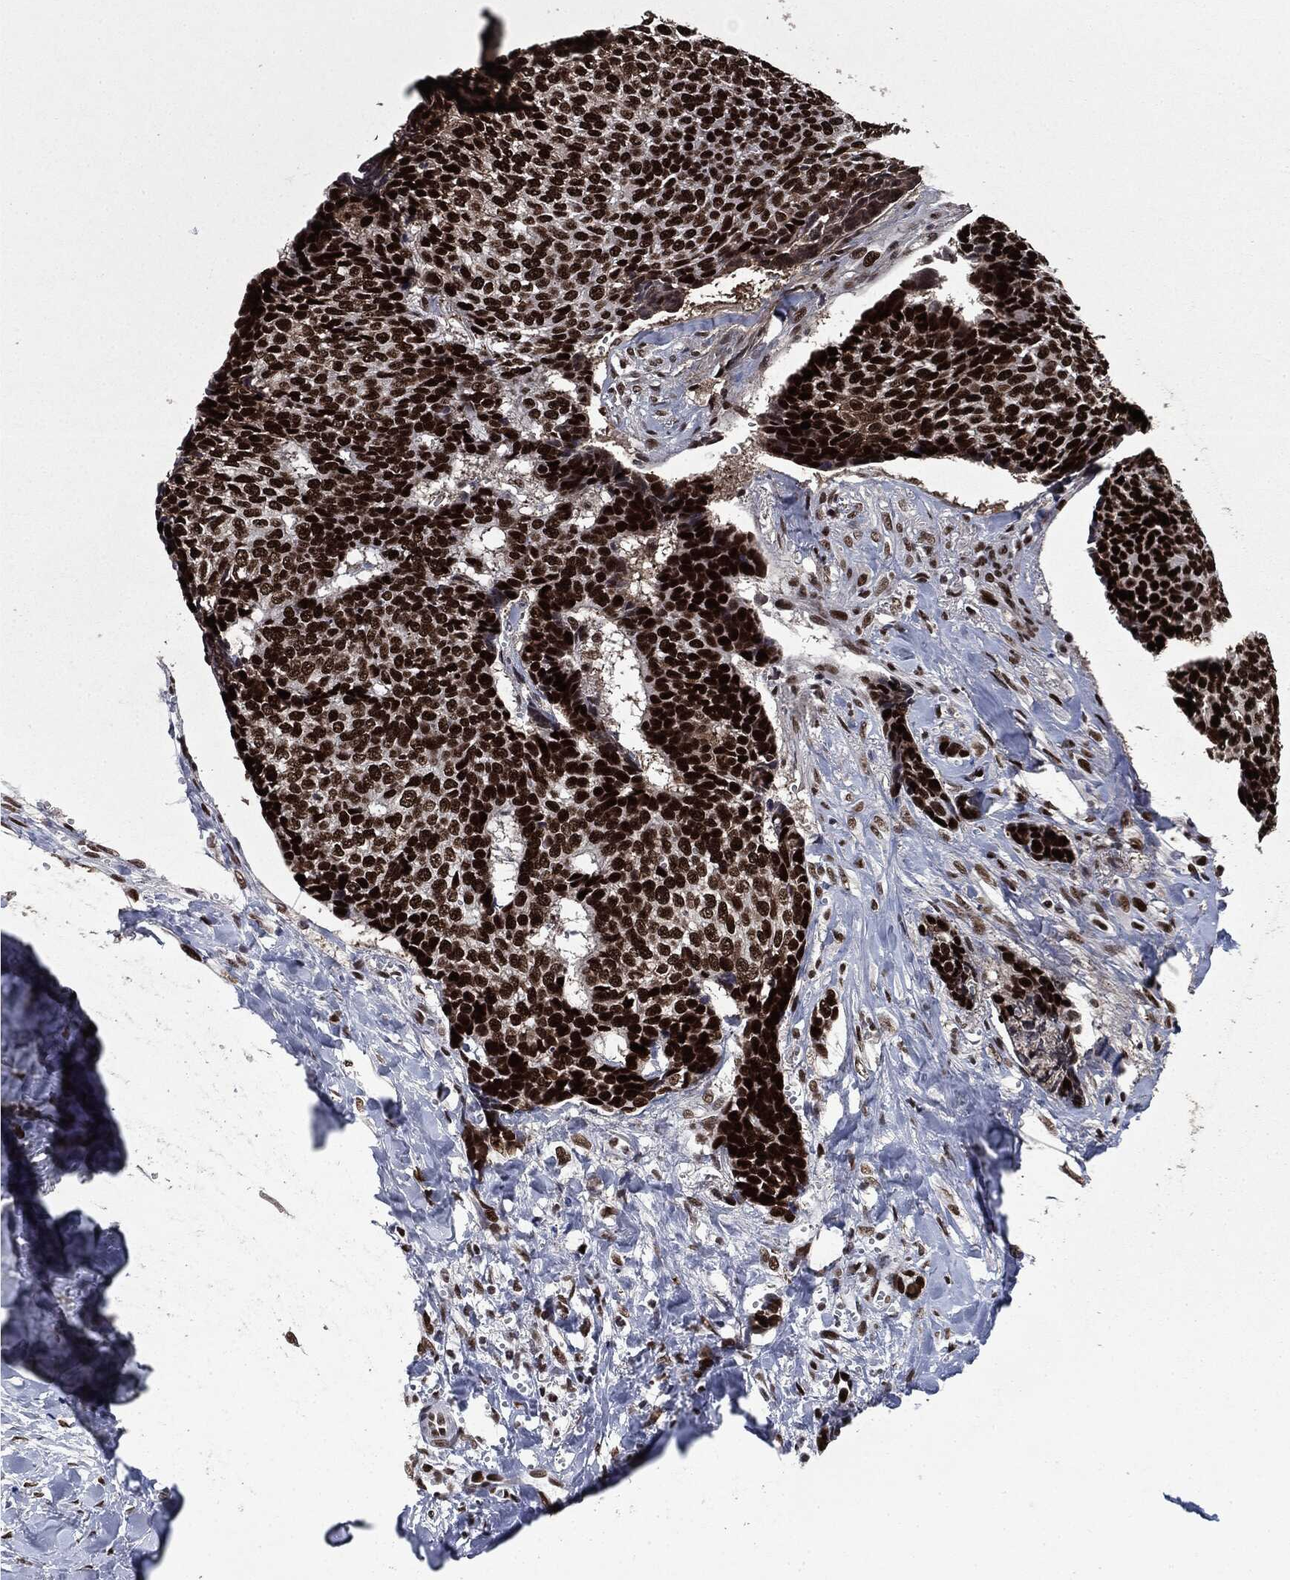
{"staining": {"intensity": "strong", "quantity": ">75%", "location": "nuclear"}, "tissue": "skin cancer", "cell_type": "Tumor cells", "image_type": "cancer", "snomed": [{"axis": "morphology", "description": "Basal cell carcinoma"}, {"axis": "topography", "description": "Skin"}], "caption": "Protein staining of skin cancer (basal cell carcinoma) tissue reveals strong nuclear expression in about >75% of tumor cells.", "gene": "MSH2", "patient": {"sex": "male", "age": 86}}